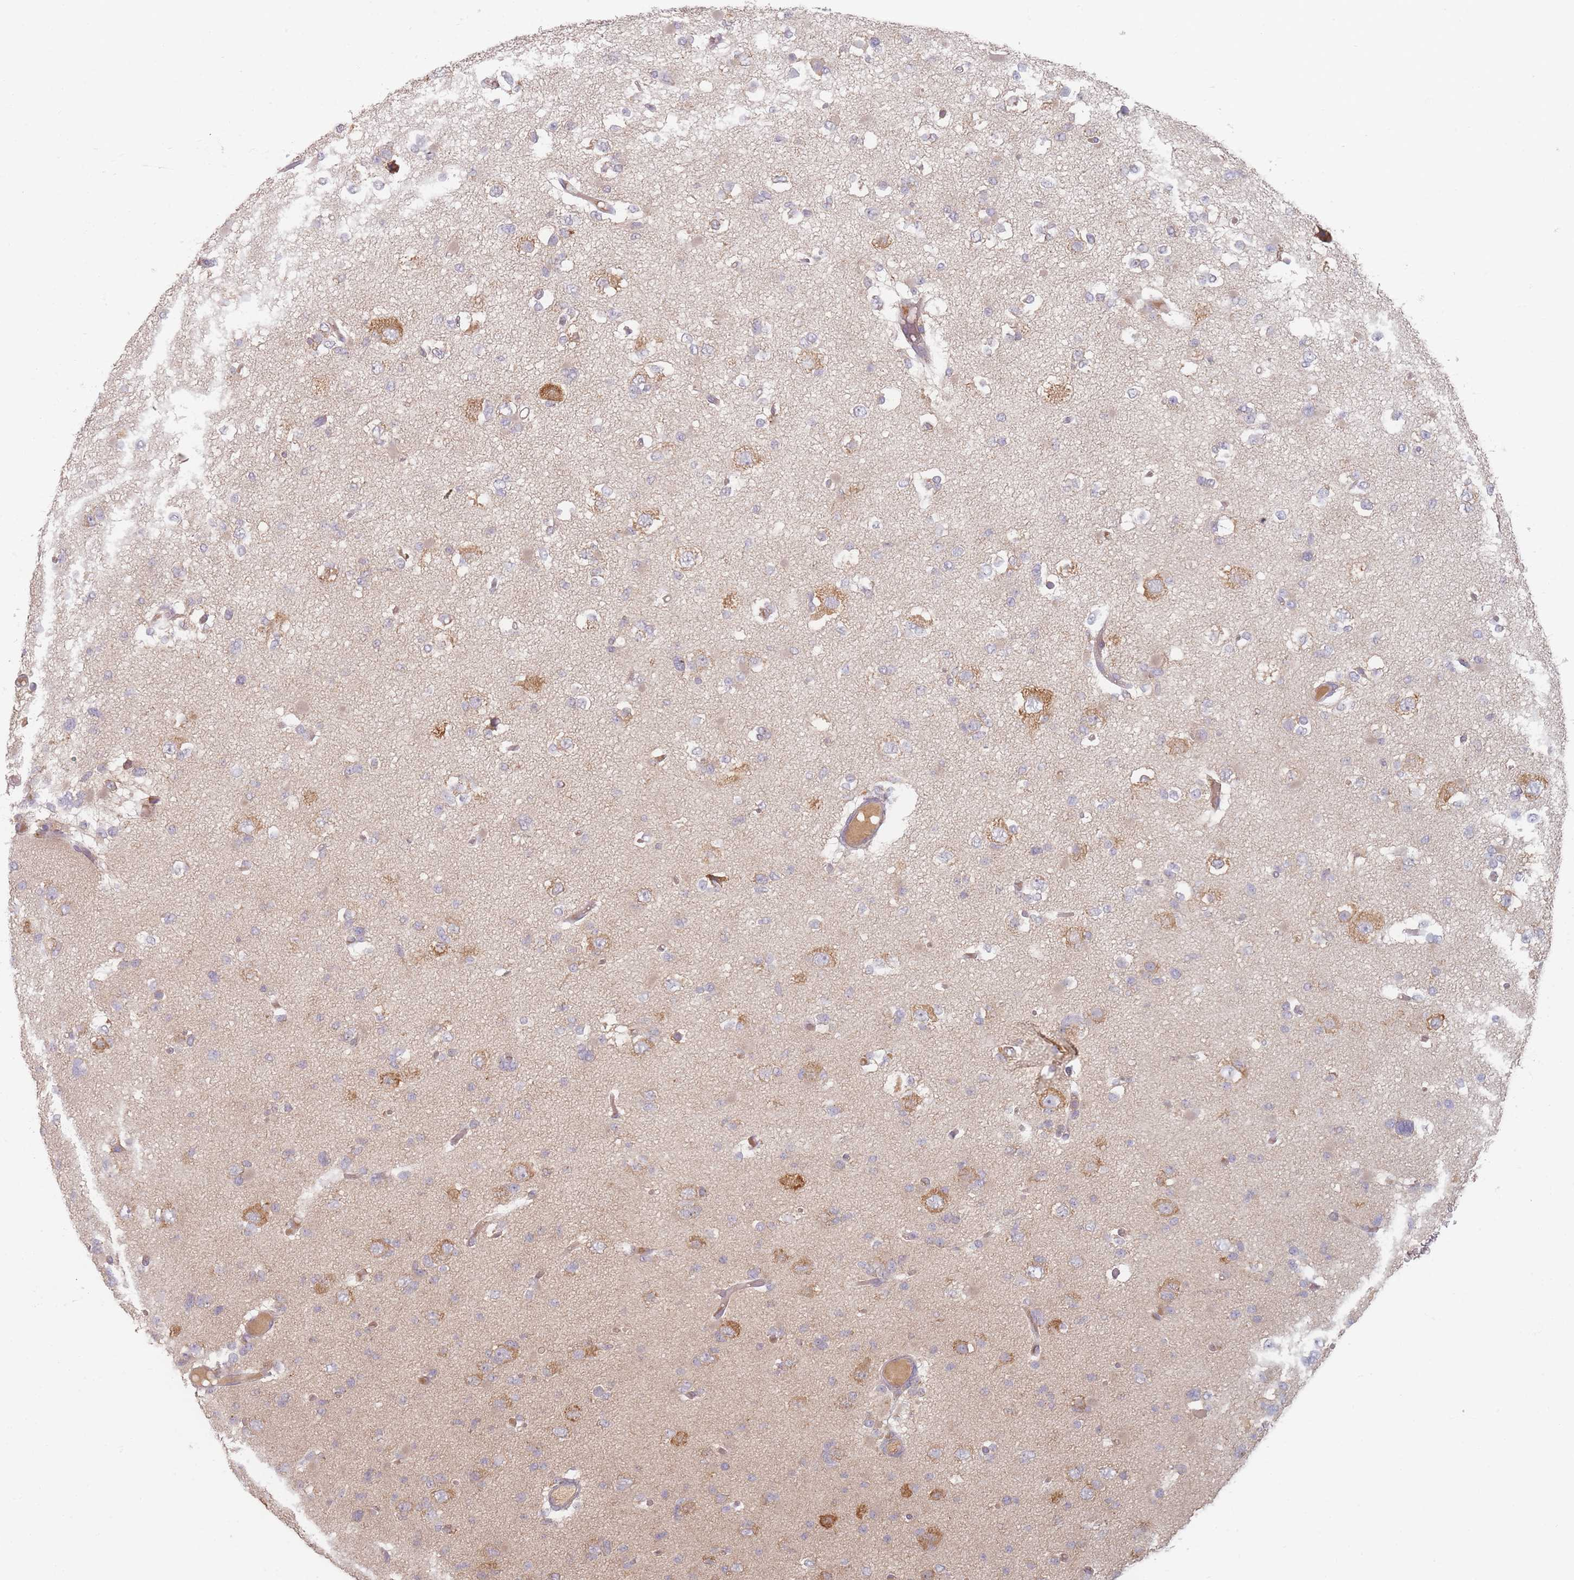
{"staining": {"intensity": "moderate", "quantity": "<25%", "location": "cytoplasmic/membranous"}, "tissue": "glioma", "cell_type": "Tumor cells", "image_type": "cancer", "snomed": [{"axis": "morphology", "description": "Glioma, malignant, Low grade"}, {"axis": "topography", "description": "Brain"}], "caption": "Tumor cells display low levels of moderate cytoplasmic/membranous positivity in approximately <25% of cells in malignant low-grade glioma.", "gene": "SLC35F3", "patient": {"sex": "female", "age": 22}}